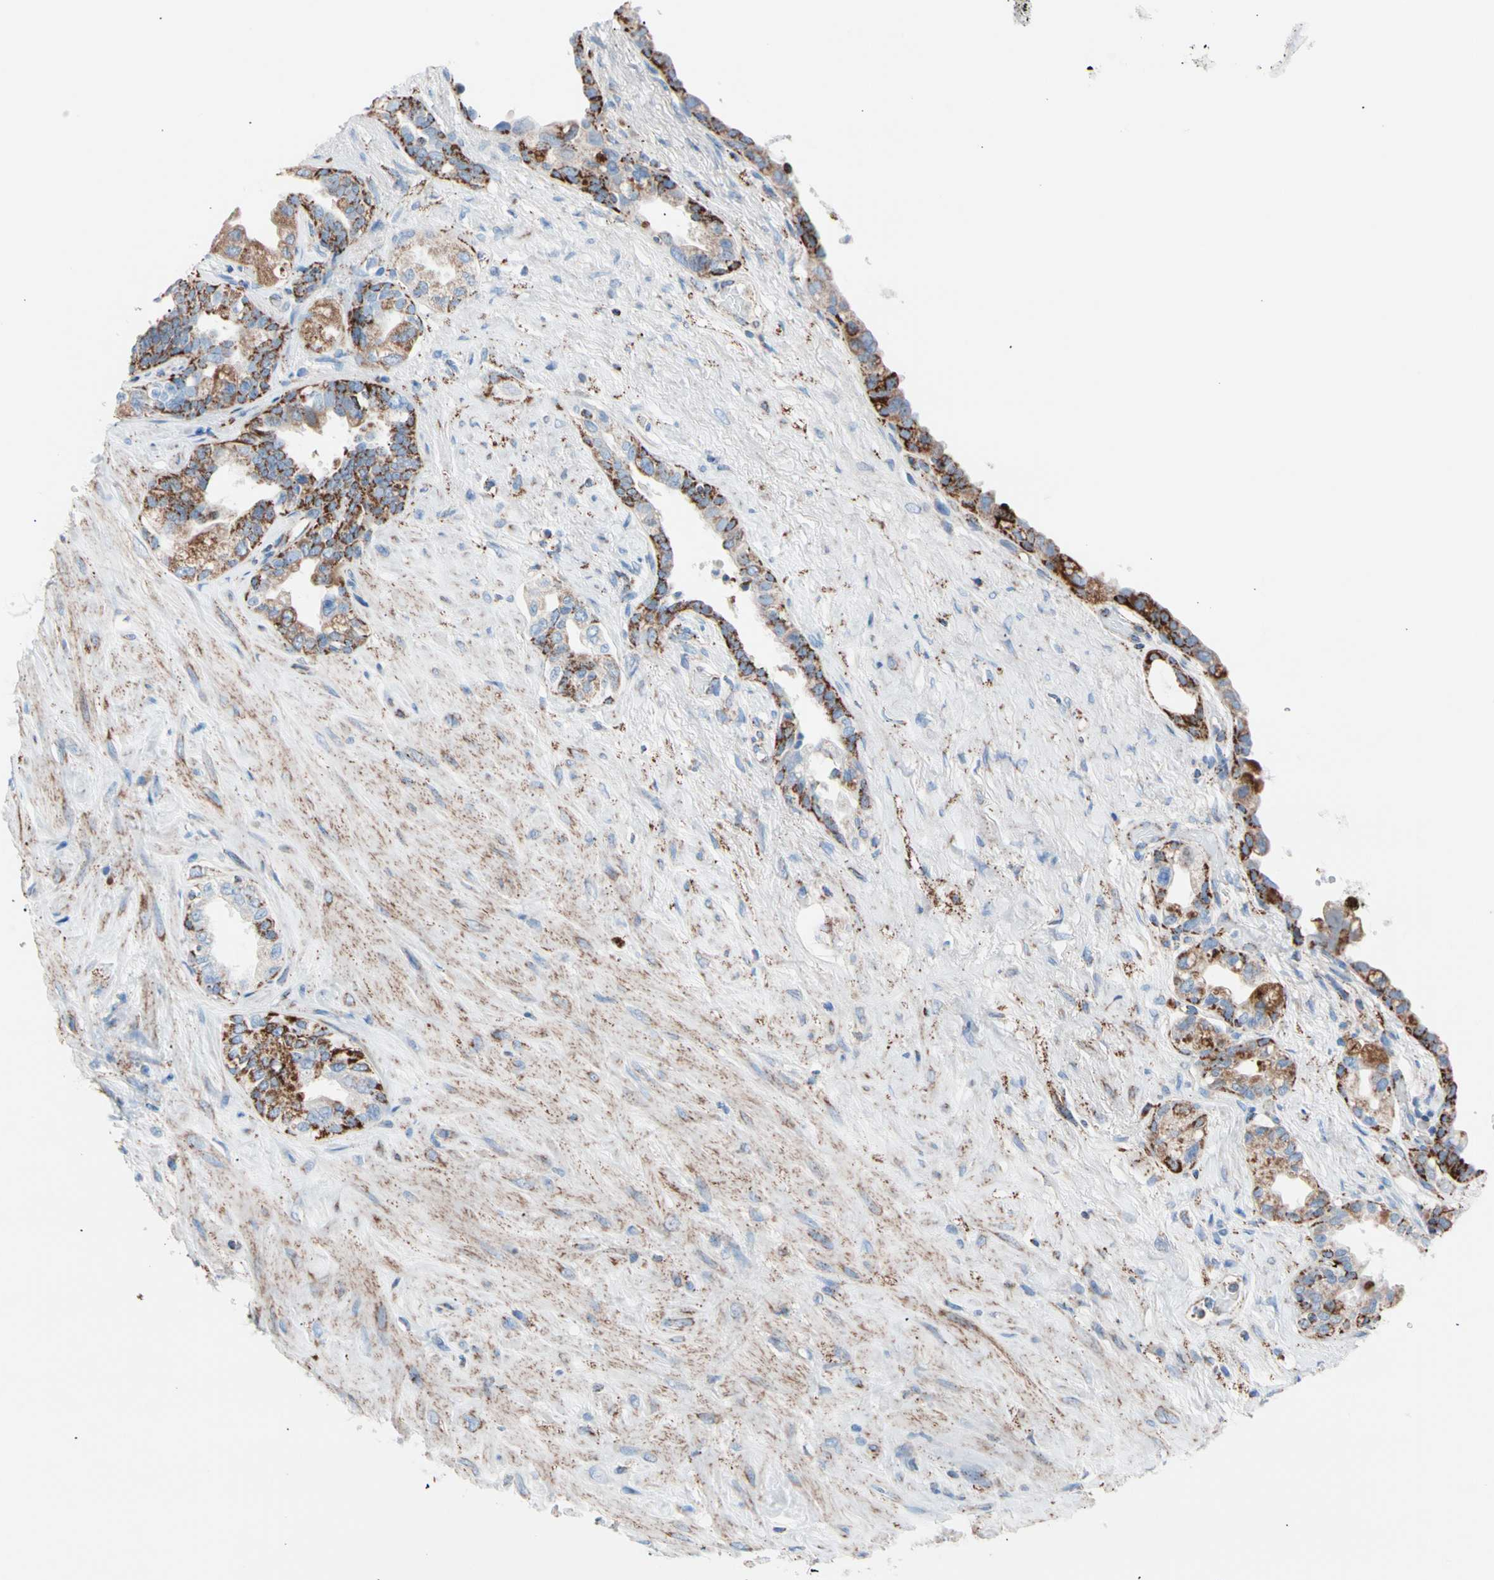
{"staining": {"intensity": "strong", "quantity": "25%-75%", "location": "cytoplasmic/membranous"}, "tissue": "seminal vesicle", "cell_type": "Glandular cells", "image_type": "normal", "snomed": [{"axis": "morphology", "description": "Normal tissue, NOS"}, {"axis": "topography", "description": "Seminal veicle"}], "caption": "A micrograph of human seminal vesicle stained for a protein displays strong cytoplasmic/membranous brown staining in glandular cells.", "gene": "HK1", "patient": {"sex": "male", "age": 61}}